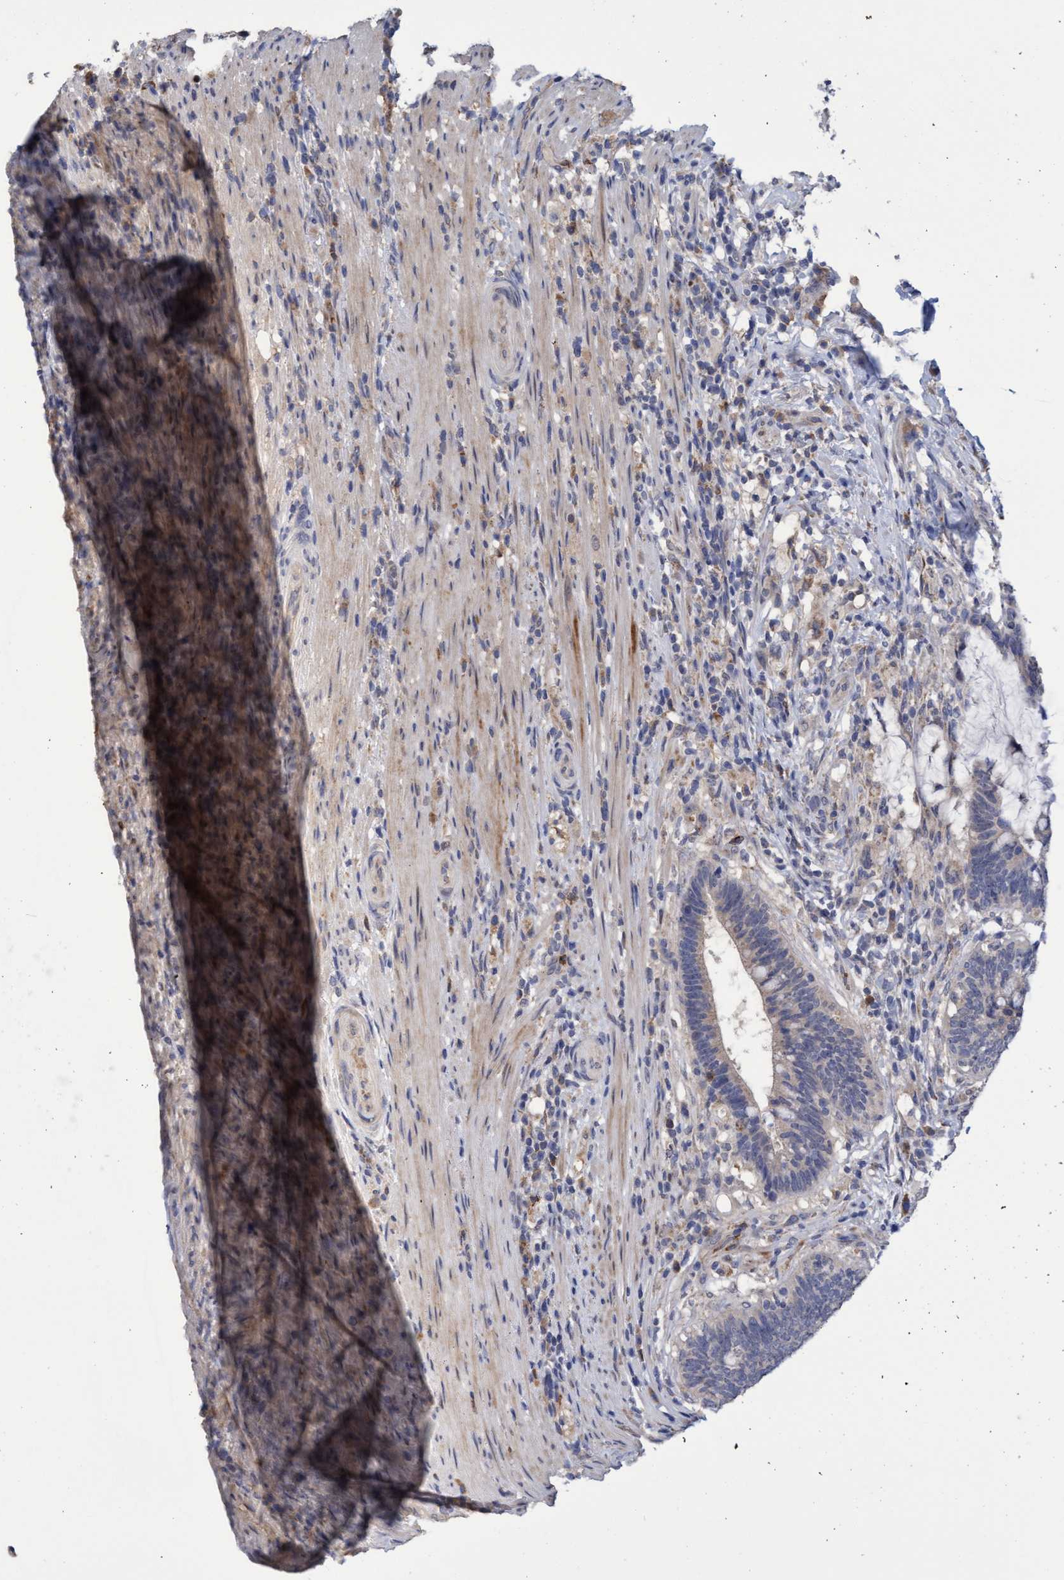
{"staining": {"intensity": "weak", "quantity": "<25%", "location": "cytoplasmic/membranous"}, "tissue": "colorectal cancer", "cell_type": "Tumor cells", "image_type": "cancer", "snomed": [{"axis": "morphology", "description": "Adenocarcinoma, NOS"}, {"axis": "topography", "description": "Colon"}], "caption": "This is an immunohistochemistry (IHC) image of colorectal cancer. There is no positivity in tumor cells.", "gene": "SEMA4D", "patient": {"sex": "female", "age": 66}}